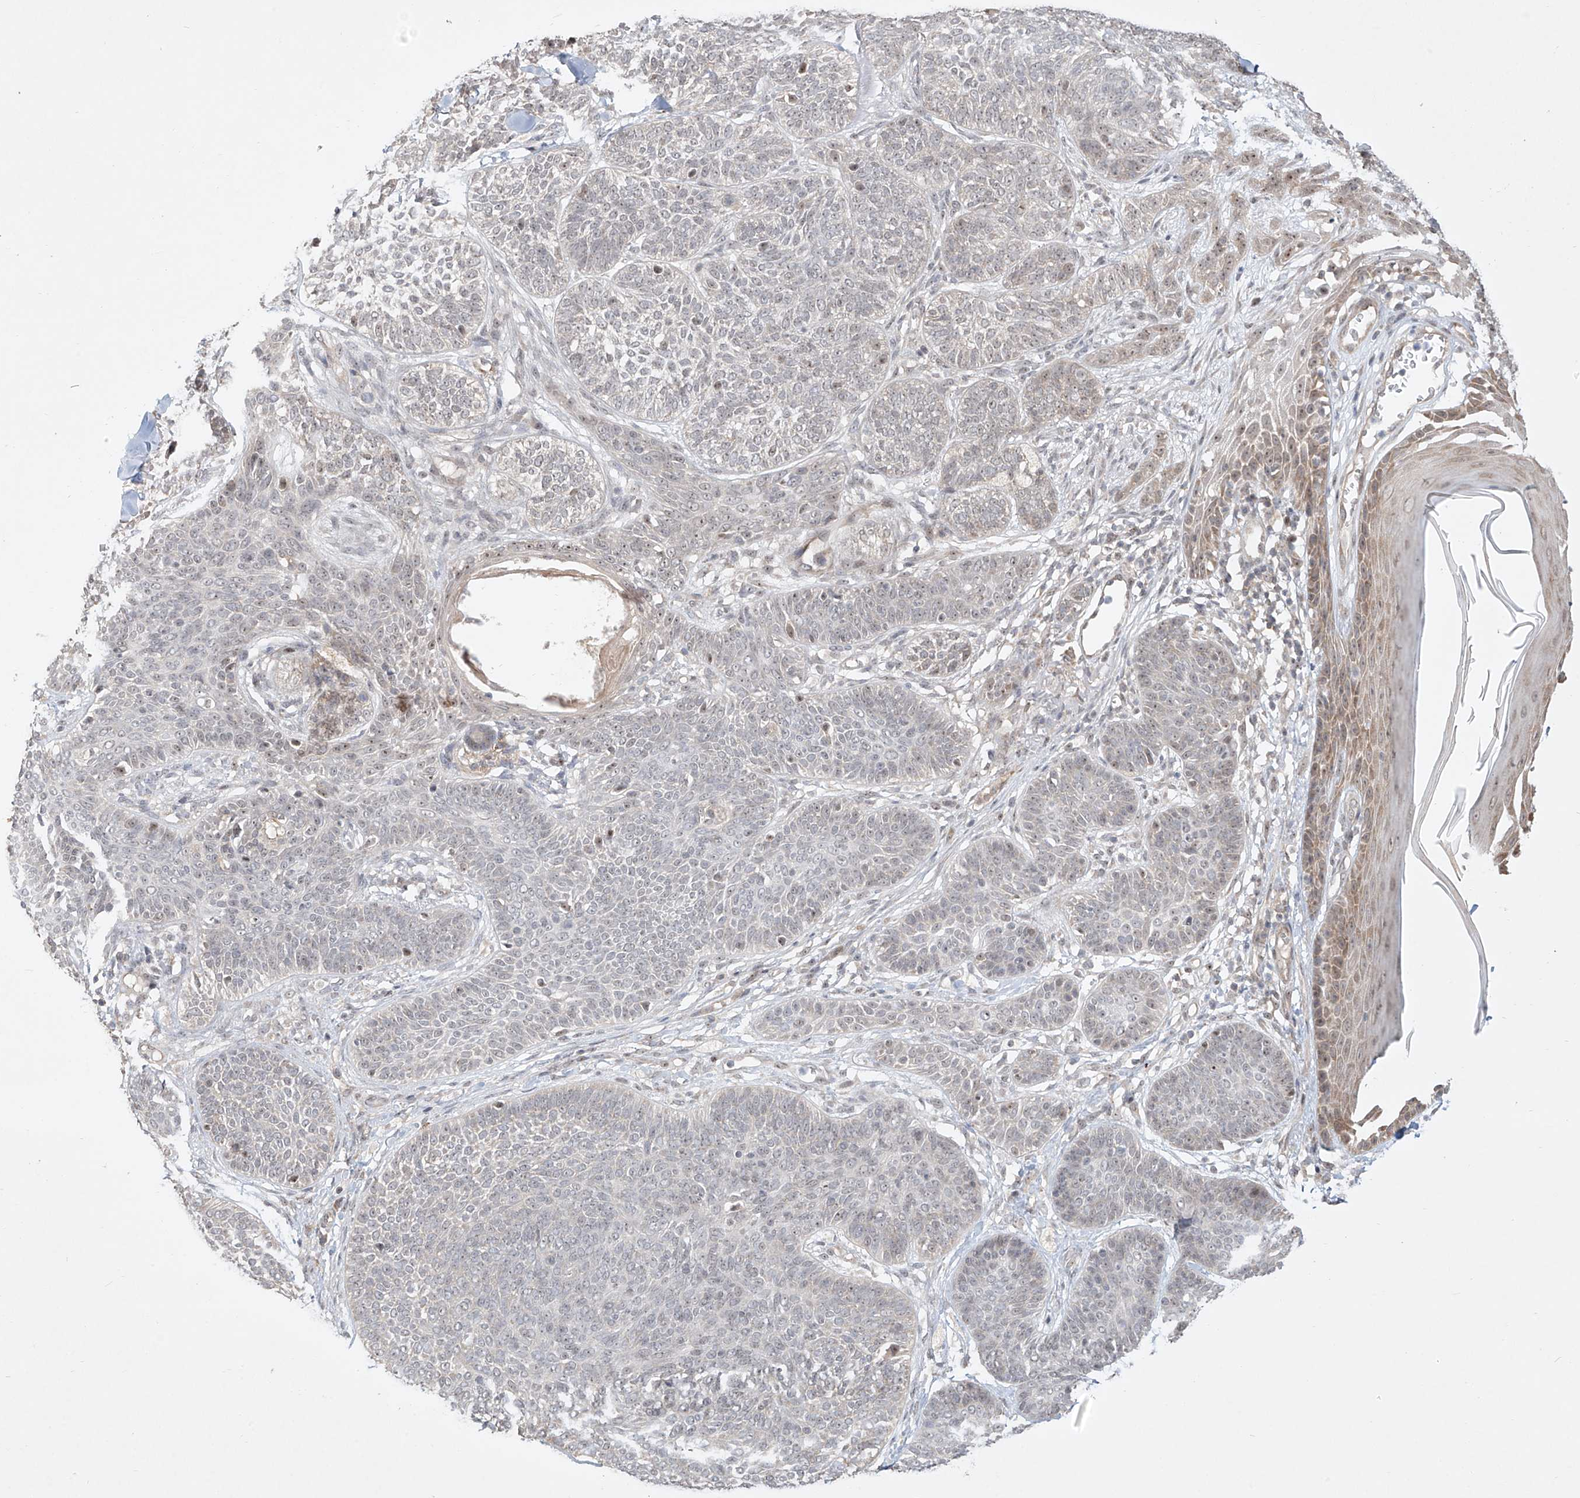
{"staining": {"intensity": "negative", "quantity": "none", "location": "none"}, "tissue": "skin cancer", "cell_type": "Tumor cells", "image_type": "cancer", "snomed": [{"axis": "morphology", "description": "Basal cell carcinoma"}, {"axis": "topography", "description": "Skin"}], "caption": "Protein analysis of basal cell carcinoma (skin) reveals no significant staining in tumor cells.", "gene": "TASP1", "patient": {"sex": "male", "age": 85}}